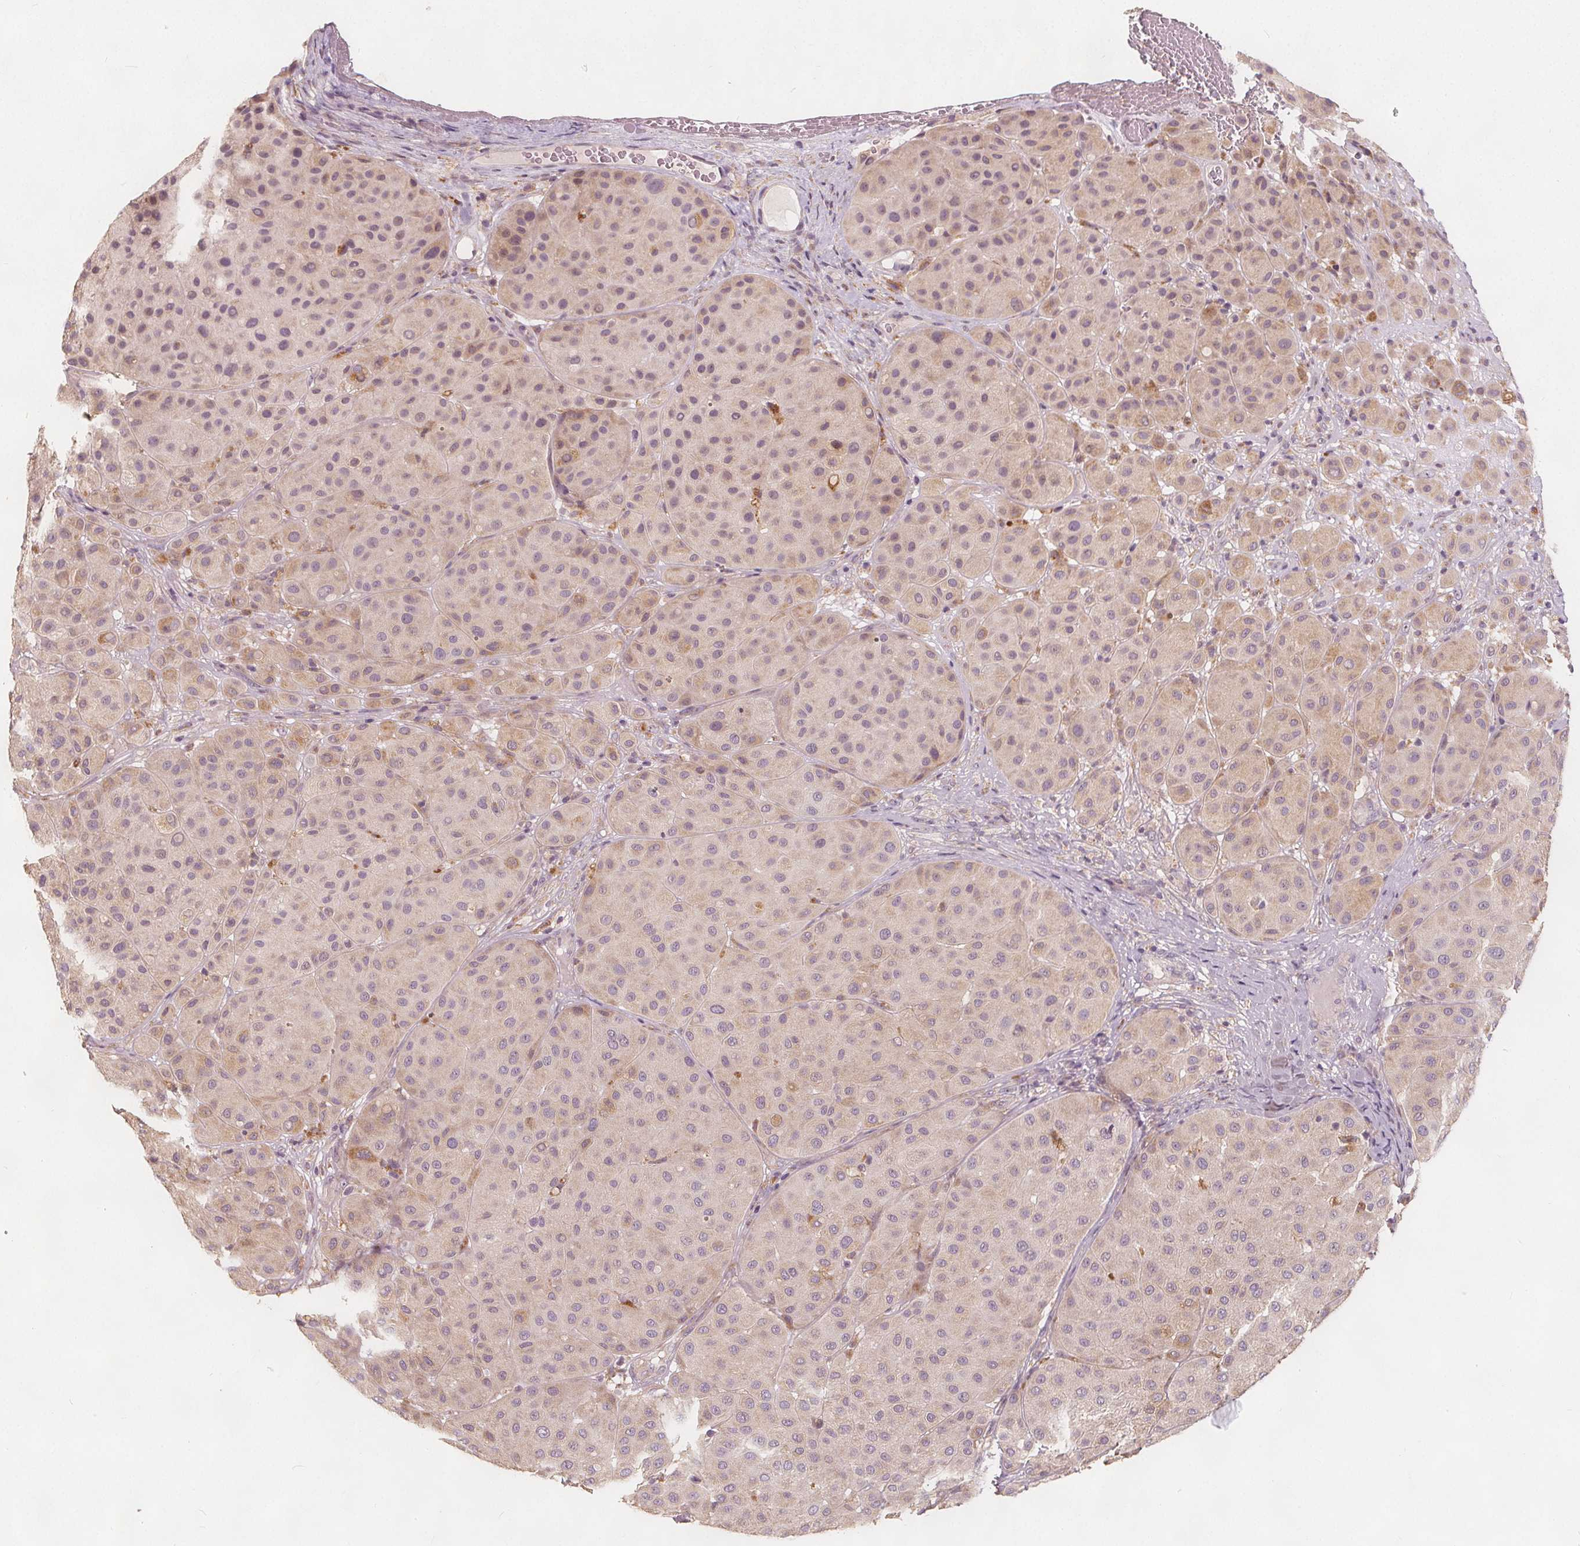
{"staining": {"intensity": "weak", "quantity": "25%-75%", "location": "cytoplasmic/membranous"}, "tissue": "melanoma", "cell_type": "Tumor cells", "image_type": "cancer", "snomed": [{"axis": "morphology", "description": "Malignant melanoma, Metastatic site"}, {"axis": "topography", "description": "Smooth muscle"}], "caption": "Malignant melanoma (metastatic site) stained with DAB (3,3'-diaminobenzidine) IHC demonstrates low levels of weak cytoplasmic/membranous positivity in approximately 25%-75% of tumor cells.", "gene": "DRC3", "patient": {"sex": "male", "age": 41}}